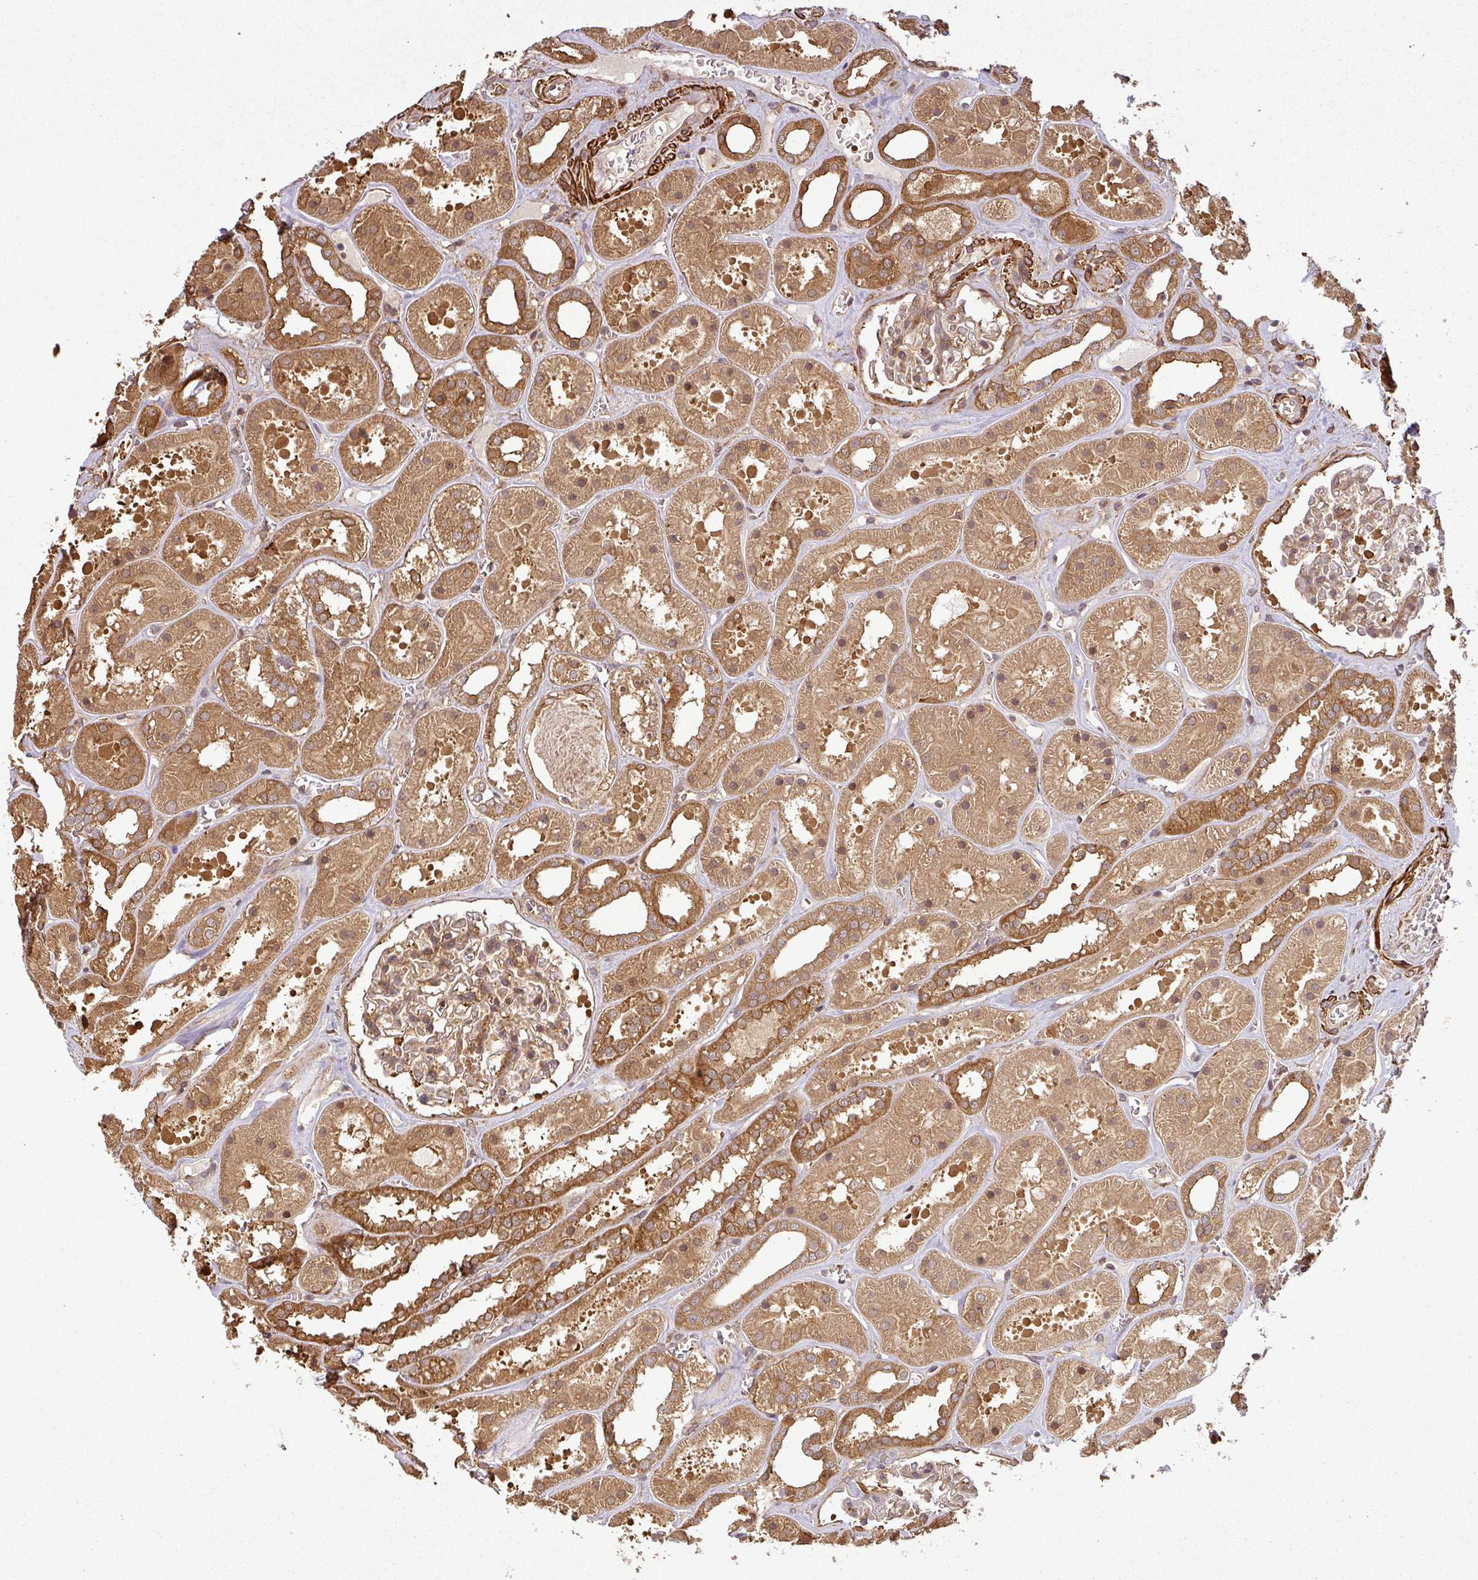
{"staining": {"intensity": "weak", "quantity": "25%-75%", "location": "cytoplasmic/membranous"}, "tissue": "kidney", "cell_type": "Cells in glomeruli", "image_type": "normal", "snomed": [{"axis": "morphology", "description": "Normal tissue, NOS"}, {"axis": "topography", "description": "Kidney"}], "caption": "This histopathology image shows IHC staining of benign human kidney, with low weak cytoplasmic/membranous positivity in about 25%-75% of cells in glomeruli.", "gene": "MAP3K6", "patient": {"sex": "female", "age": 41}}